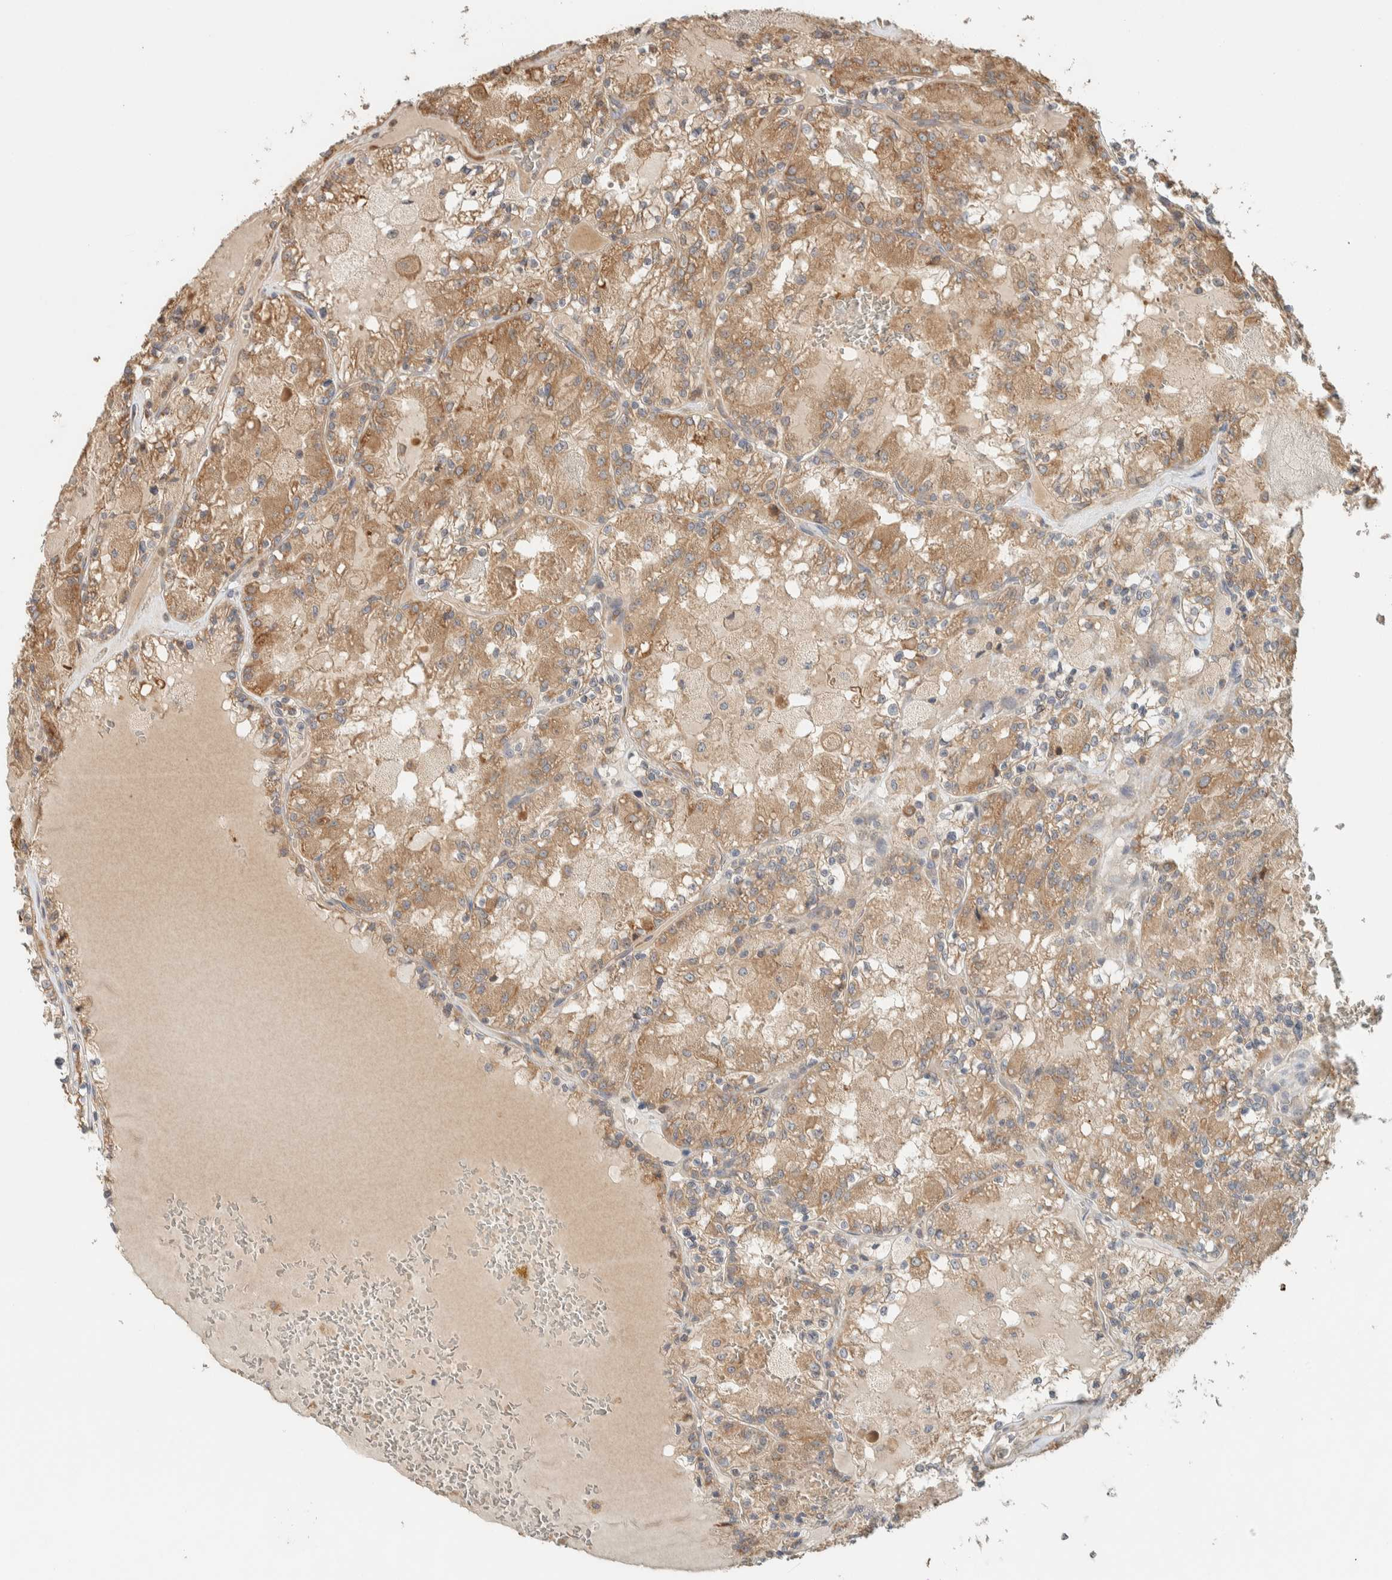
{"staining": {"intensity": "moderate", "quantity": ">75%", "location": "cytoplasmic/membranous"}, "tissue": "renal cancer", "cell_type": "Tumor cells", "image_type": "cancer", "snomed": [{"axis": "morphology", "description": "Adenocarcinoma, NOS"}, {"axis": "topography", "description": "Kidney"}], "caption": "A micrograph of renal cancer stained for a protein displays moderate cytoplasmic/membranous brown staining in tumor cells. Ihc stains the protein in brown and the nuclei are stained blue.", "gene": "RAB11FIP1", "patient": {"sex": "female", "age": 56}}